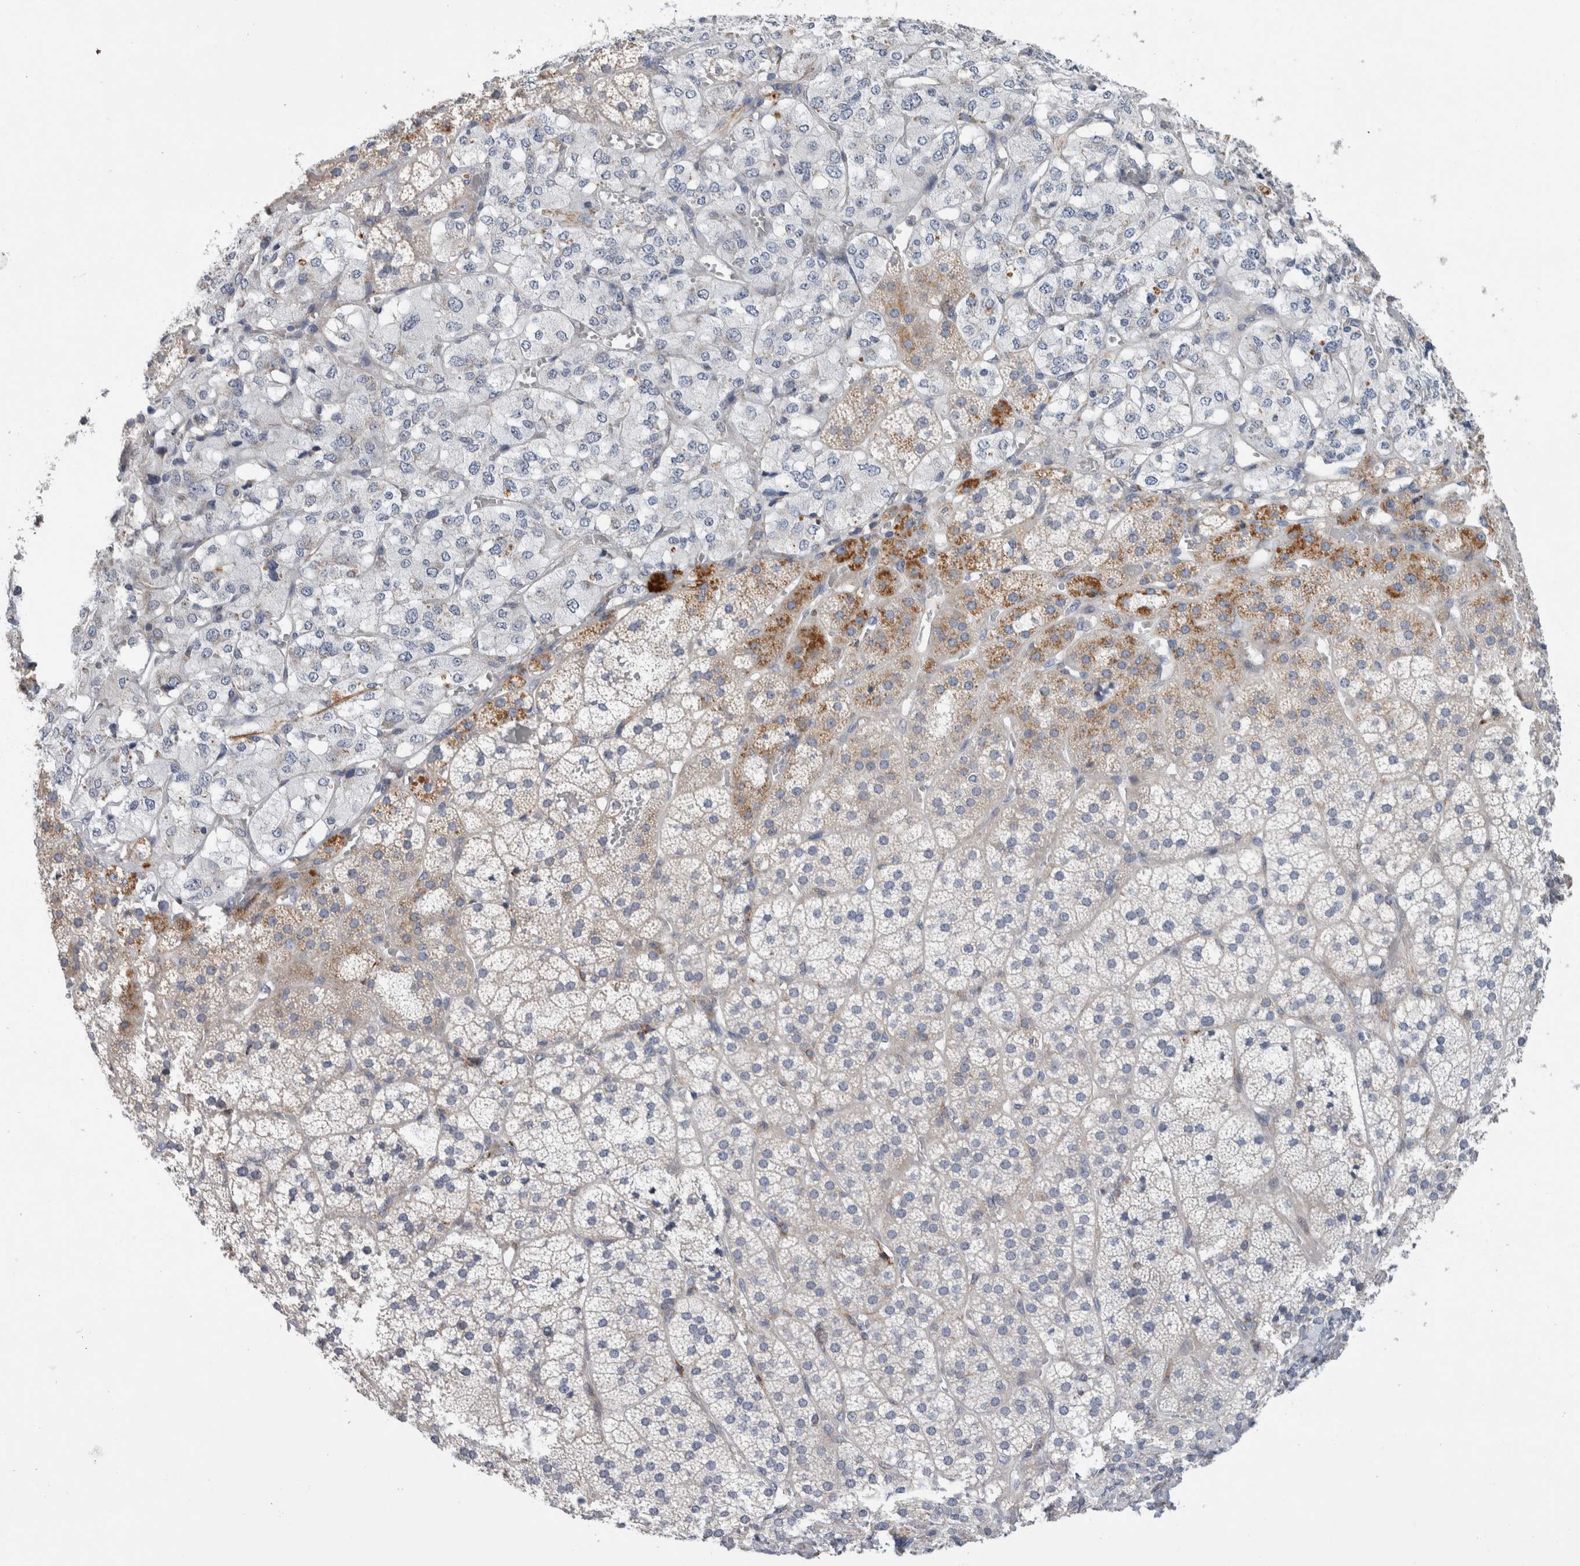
{"staining": {"intensity": "weak", "quantity": "25%-75%", "location": "cytoplasmic/membranous"}, "tissue": "adrenal gland", "cell_type": "Glandular cells", "image_type": "normal", "snomed": [{"axis": "morphology", "description": "Normal tissue, NOS"}, {"axis": "topography", "description": "Adrenal gland"}], "caption": "Weak cytoplasmic/membranous staining for a protein is identified in about 25%-75% of glandular cells of unremarkable adrenal gland using IHC.", "gene": "ENGASE", "patient": {"sex": "female", "age": 44}}